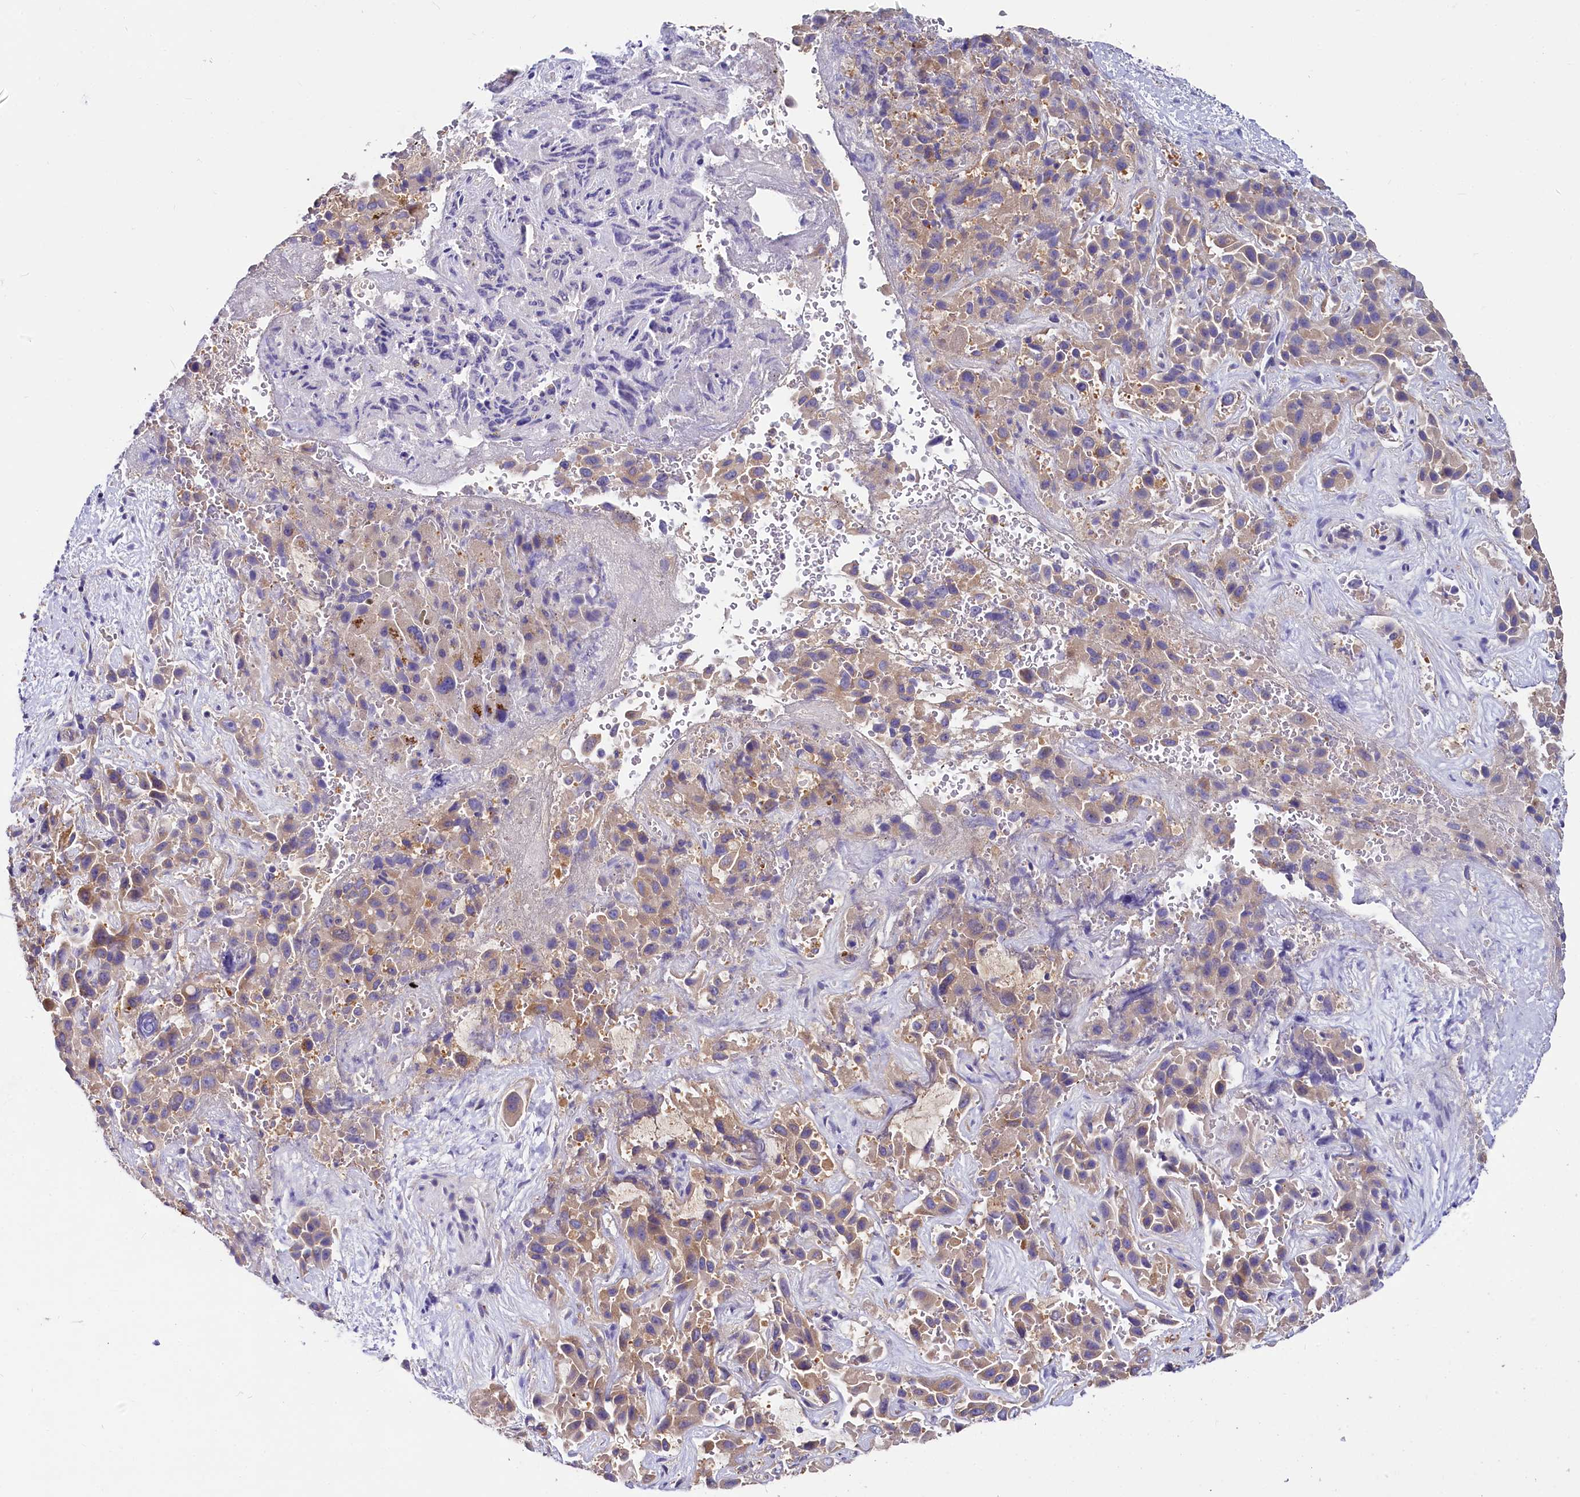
{"staining": {"intensity": "weak", "quantity": "25%-75%", "location": "cytoplasmic/membranous"}, "tissue": "liver cancer", "cell_type": "Tumor cells", "image_type": "cancer", "snomed": [{"axis": "morphology", "description": "Cholangiocarcinoma"}, {"axis": "topography", "description": "Liver"}], "caption": "IHC histopathology image of liver cholangiocarcinoma stained for a protein (brown), which demonstrates low levels of weak cytoplasmic/membranous positivity in about 25%-75% of tumor cells.", "gene": "QARS1", "patient": {"sex": "female", "age": 52}}